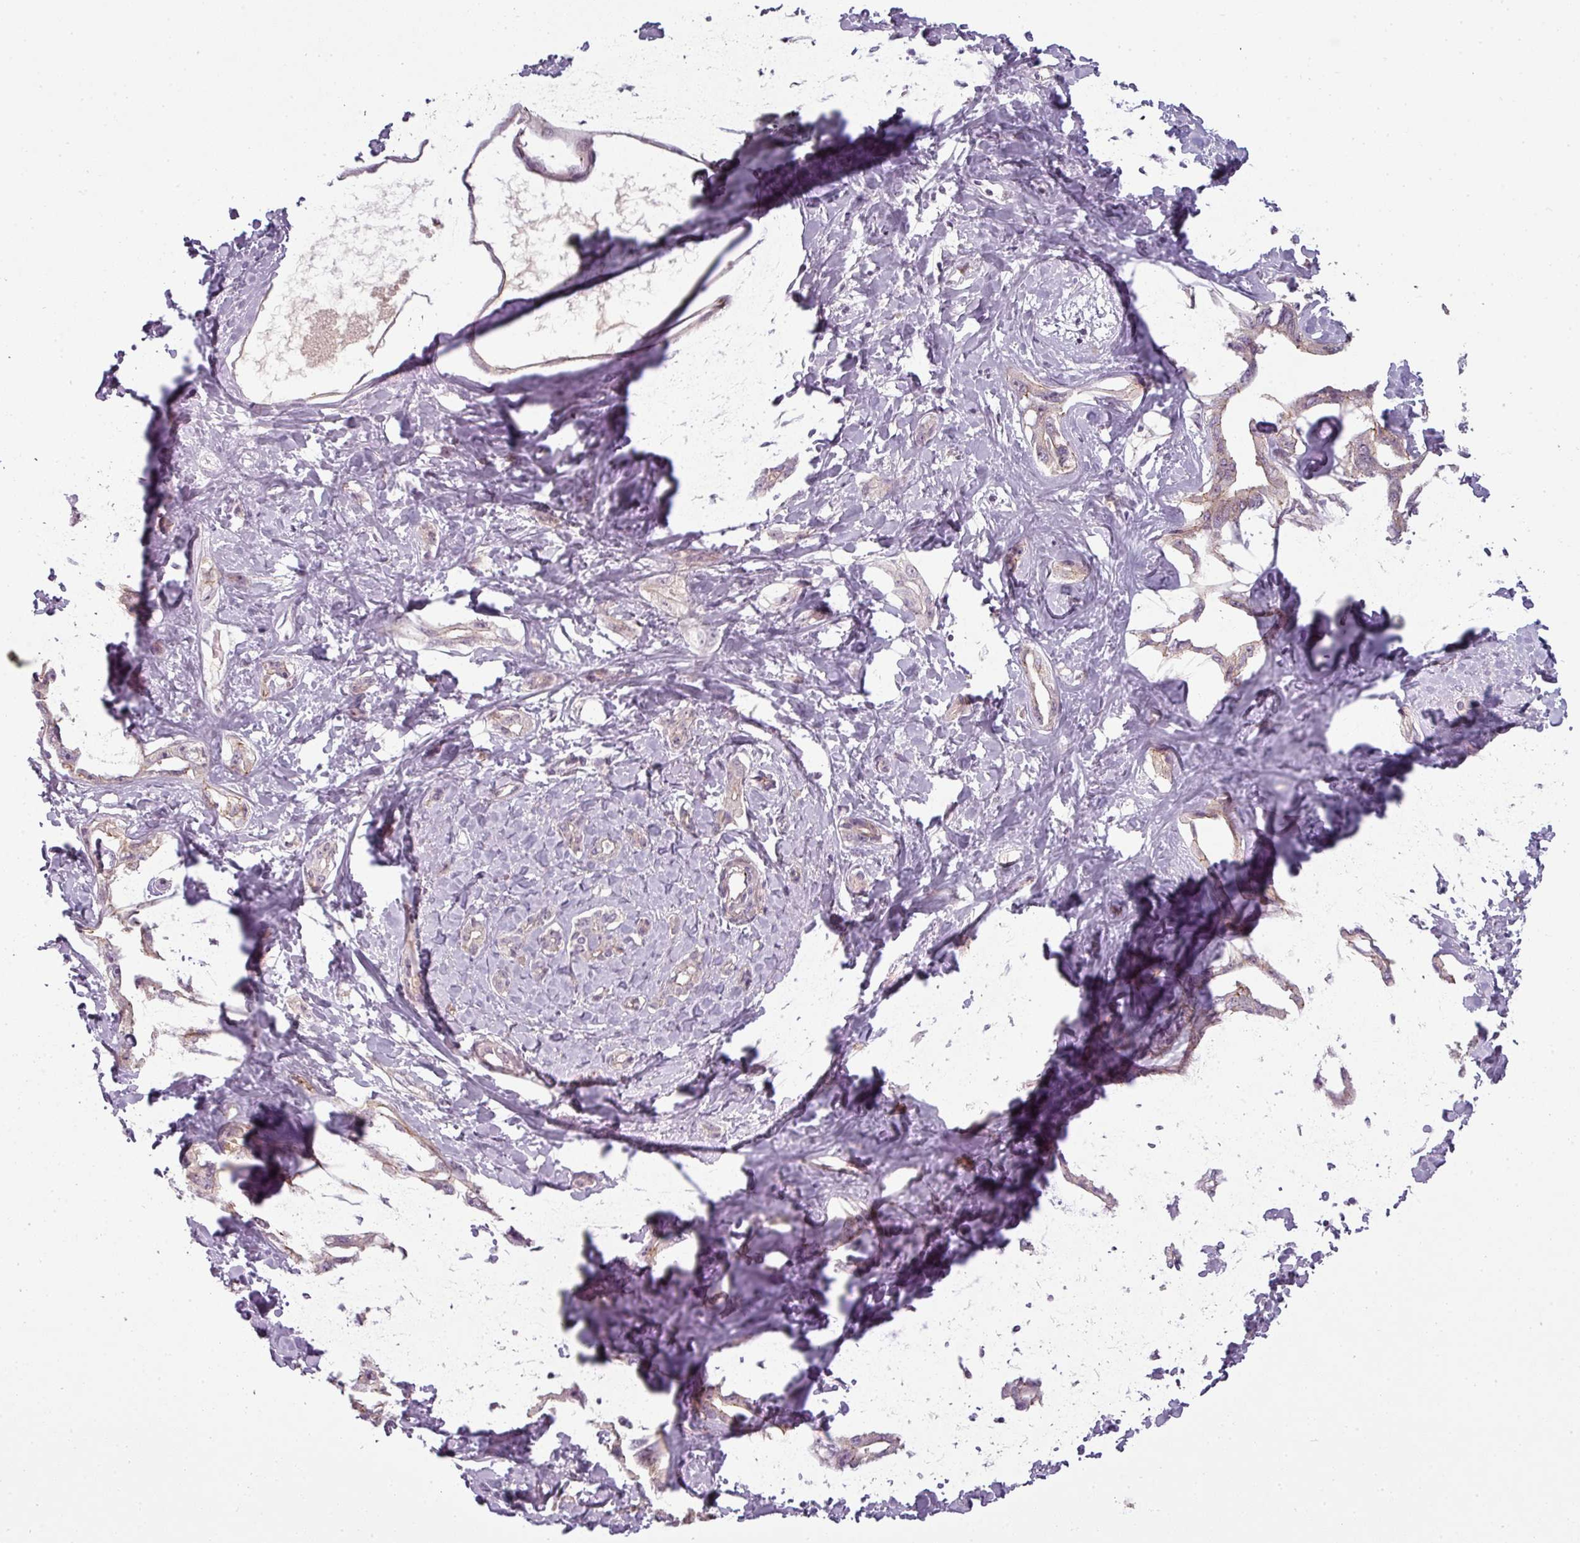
{"staining": {"intensity": "weak", "quantity": "<25%", "location": "cytoplasmic/membranous"}, "tissue": "liver cancer", "cell_type": "Tumor cells", "image_type": "cancer", "snomed": [{"axis": "morphology", "description": "Cholangiocarcinoma"}, {"axis": "topography", "description": "Liver"}], "caption": "Immunohistochemistry of human liver cholangiocarcinoma reveals no staining in tumor cells. (DAB immunohistochemistry visualized using brightfield microscopy, high magnification).", "gene": "SLC16A9", "patient": {"sex": "male", "age": 59}}